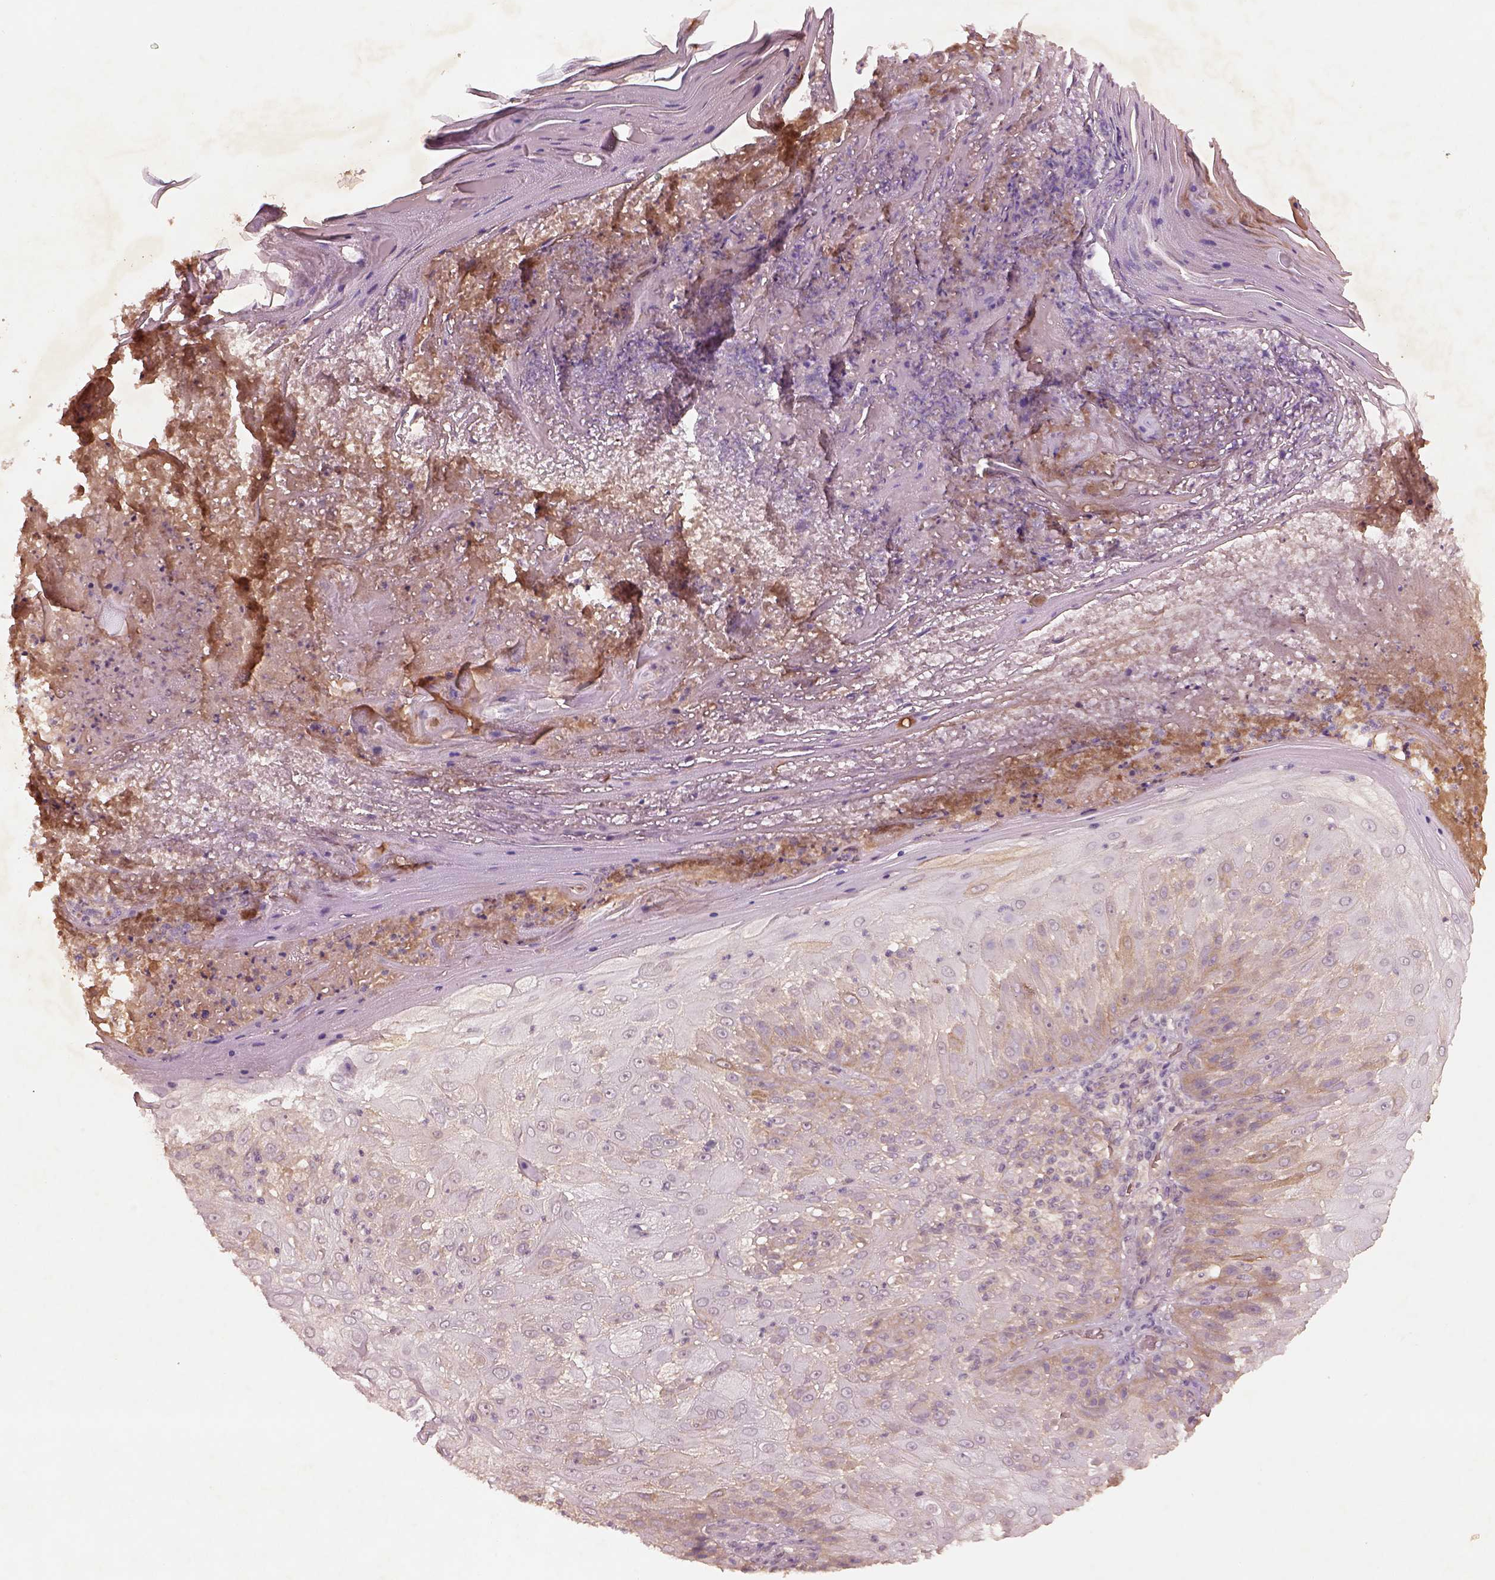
{"staining": {"intensity": "moderate", "quantity": "25%-75%", "location": "cytoplasmic/membranous"}, "tissue": "skin cancer", "cell_type": "Tumor cells", "image_type": "cancer", "snomed": [{"axis": "morphology", "description": "Normal tissue, NOS"}, {"axis": "morphology", "description": "Squamous cell carcinoma, NOS"}, {"axis": "topography", "description": "Skin"}], "caption": "Immunohistochemical staining of squamous cell carcinoma (skin) exhibits moderate cytoplasmic/membranous protein expression in approximately 25%-75% of tumor cells.", "gene": "FAM234A", "patient": {"sex": "female", "age": 83}}